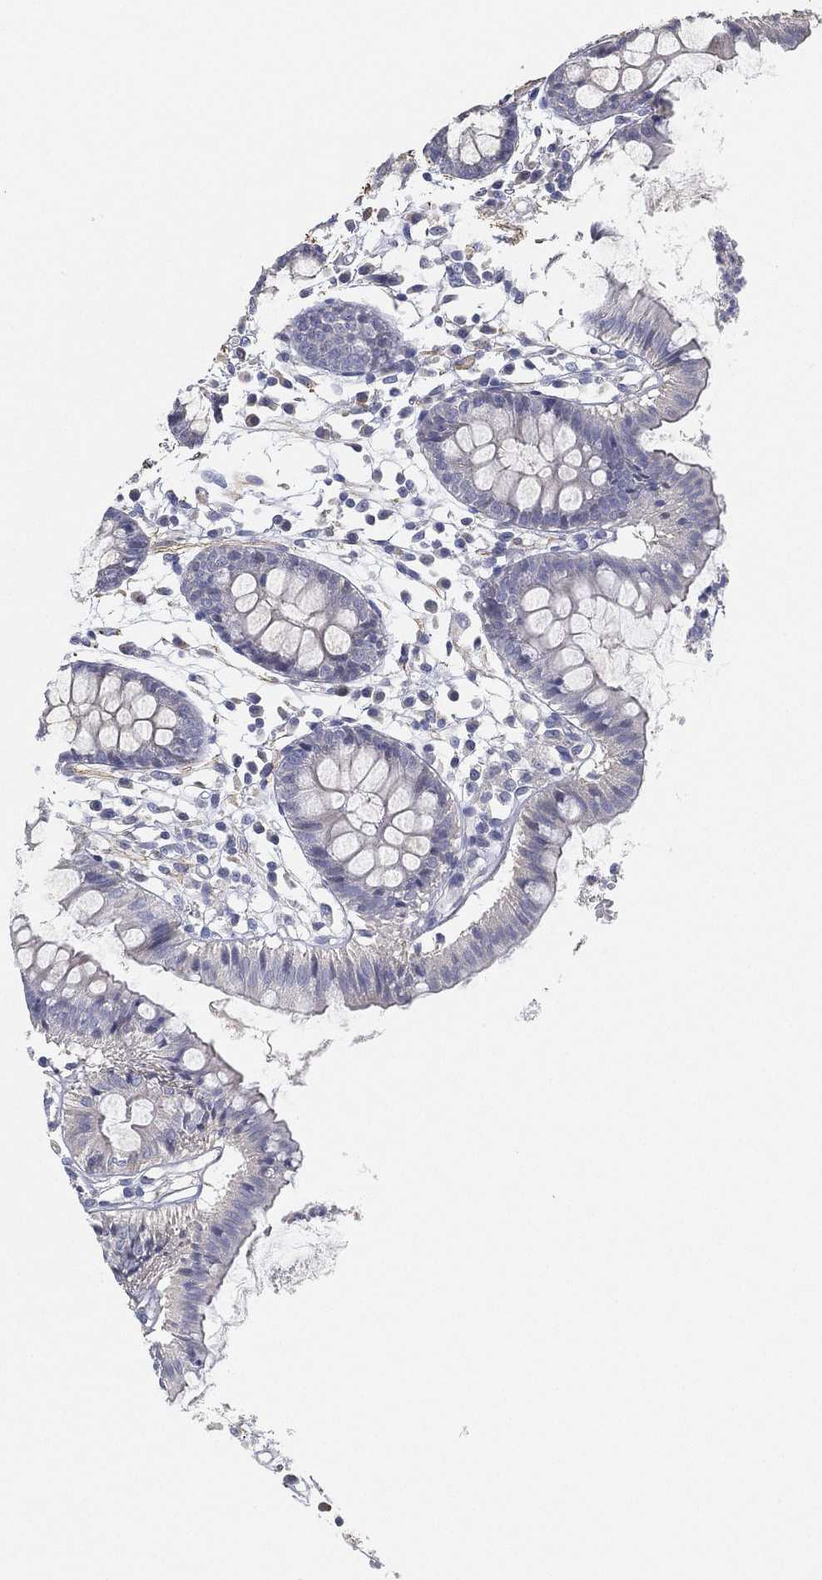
{"staining": {"intensity": "negative", "quantity": "none", "location": "none"}, "tissue": "colon", "cell_type": "Endothelial cells", "image_type": "normal", "snomed": [{"axis": "morphology", "description": "Normal tissue, NOS"}, {"axis": "topography", "description": "Colon"}], "caption": "An immunohistochemistry photomicrograph of benign colon is shown. There is no staining in endothelial cells of colon.", "gene": "GPR61", "patient": {"sex": "female", "age": 84}}